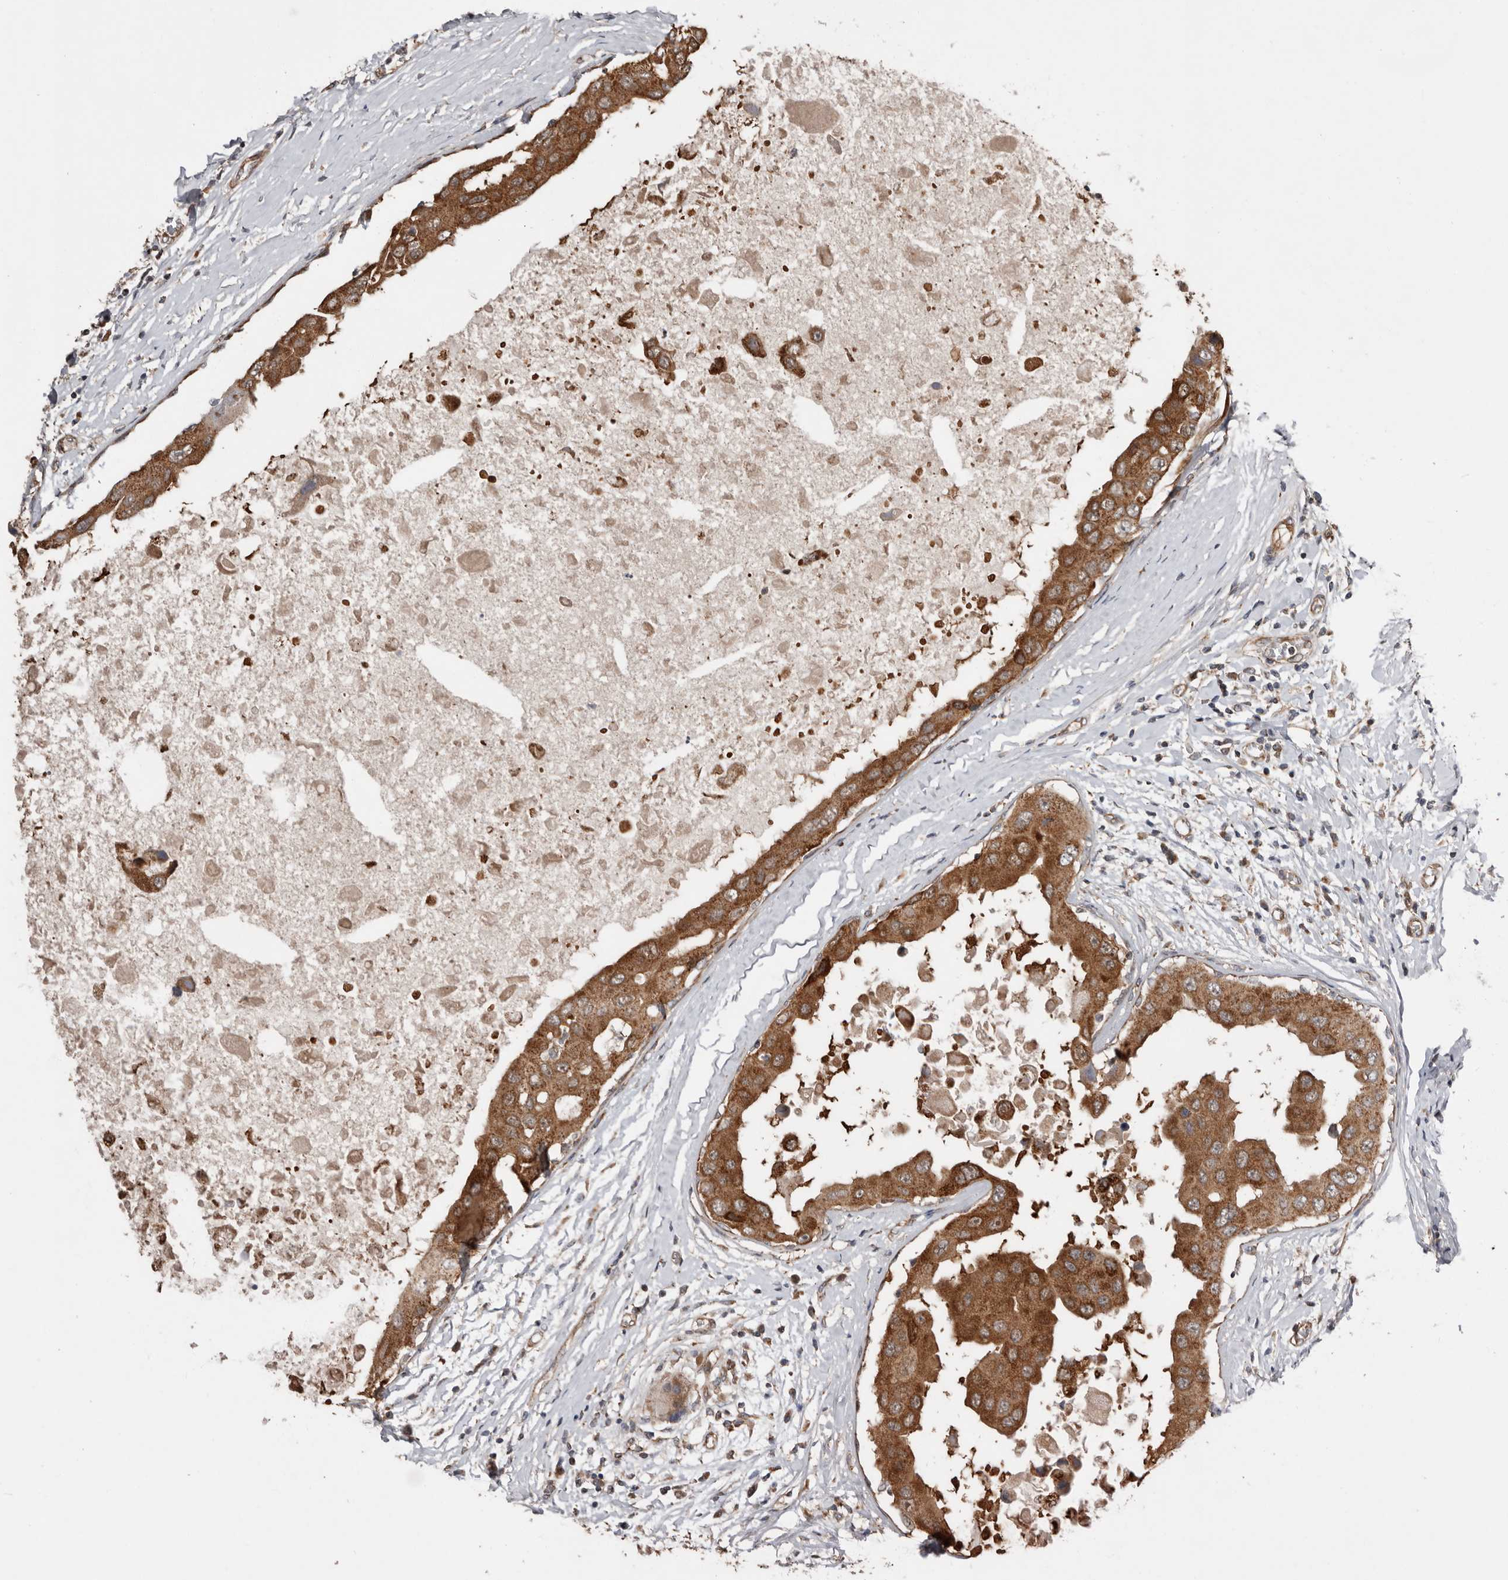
{"staining": {"intensity": "moderate", "quantity": ">75%", "location": "cytoplasmic/membranous"}, "tissue": "breast cancer", "cell_type": "Tumor cells", "image_type": "cancer", "snomed": [{"axis": "morphology", "description": "Duct carcinoma"}, {"axis": "topography", "description": "Breast"}], "caption": "Human breast cancer stained with a brown dye exhibits moderate cytoplasmic/membranous positive staining in about >75% of tumor cells.", "gene": "PROKR1", "patient": {"sex": "female", "age": 27}}